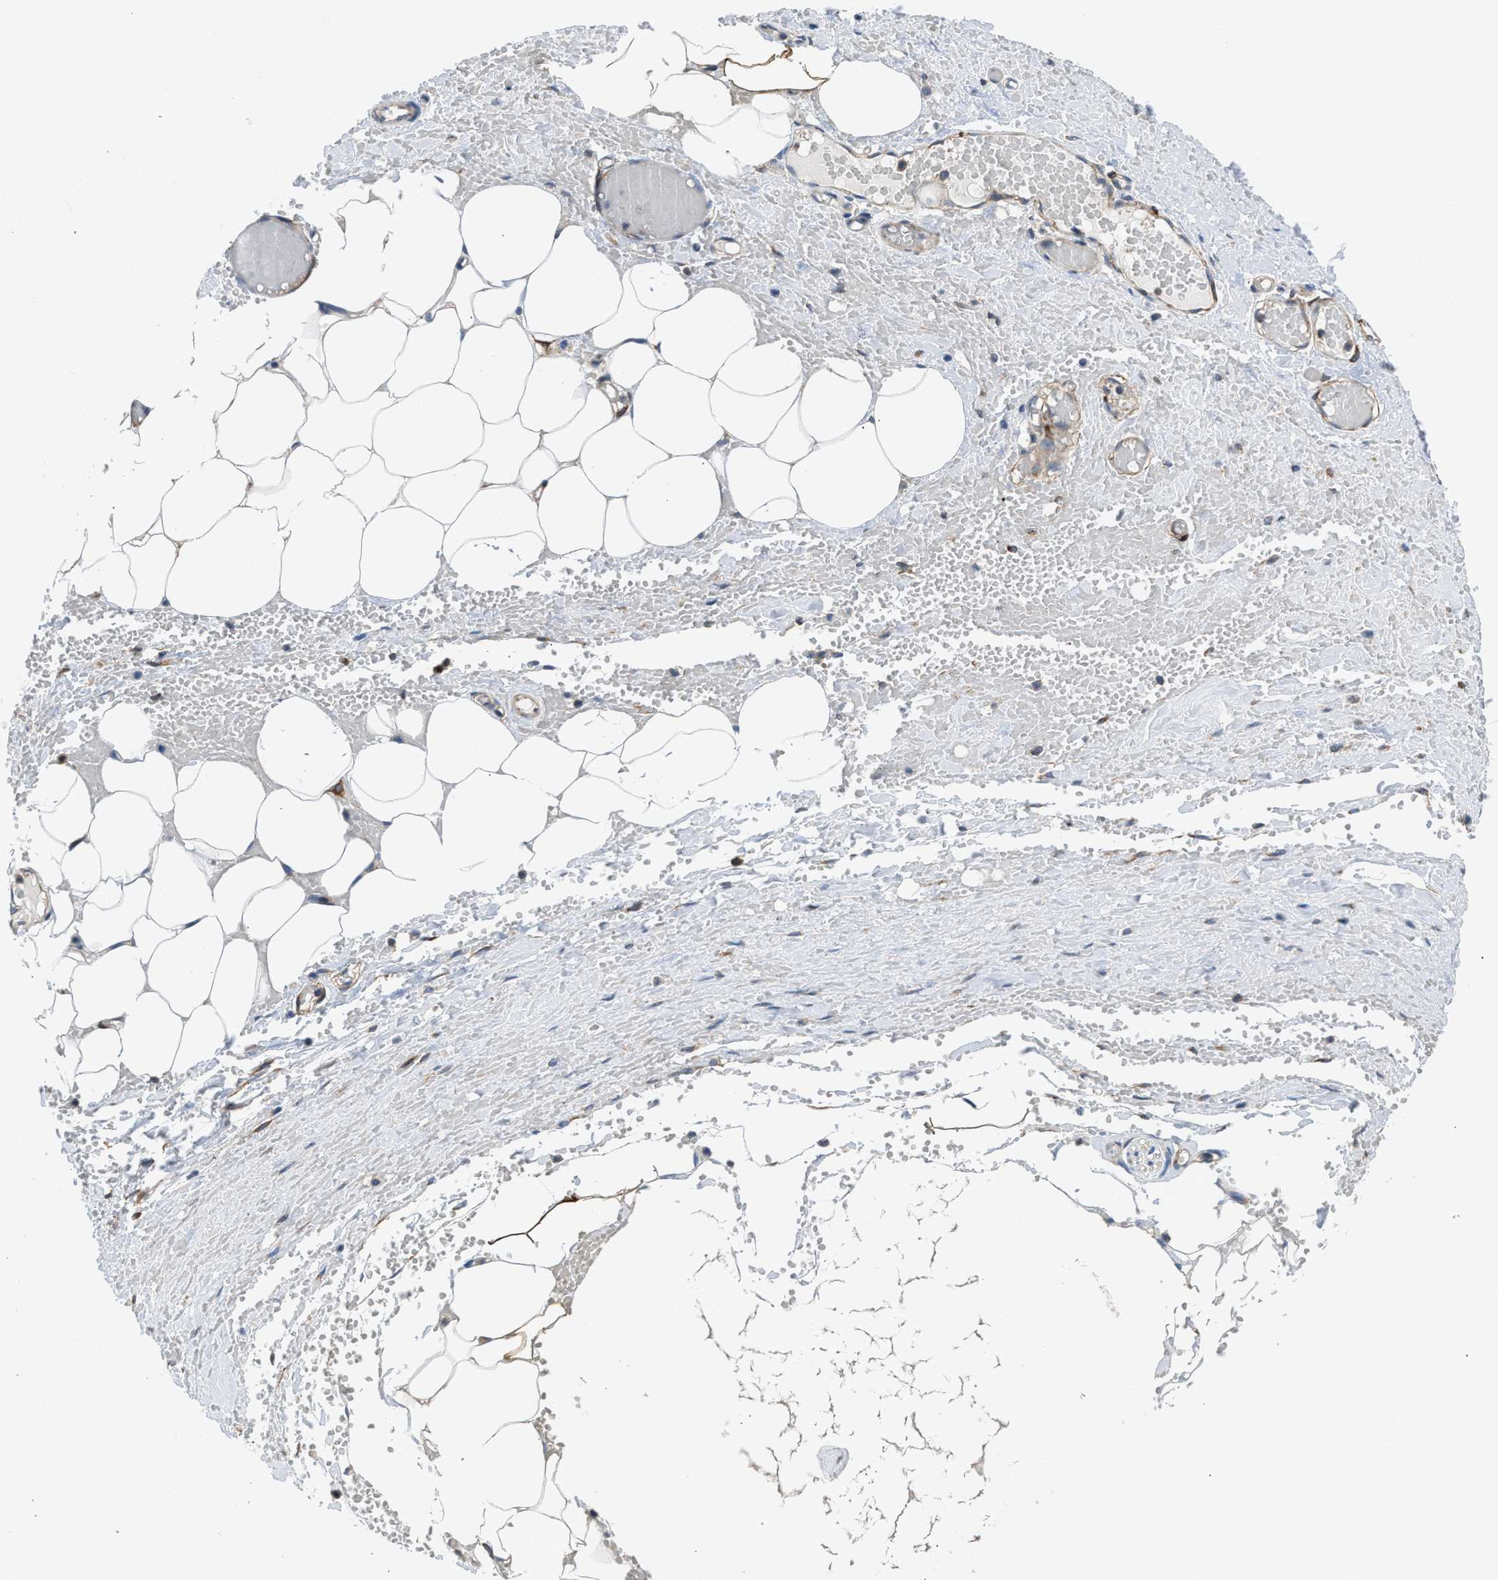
{"staining": {"intensity": "weak", "quantity": "25%-75%", "location": "cytoplasmic/membranous"}, "tissue": "adipose tissue", "cell_type": "Adipocytes", "image_type": "normal", "snomed": [{"axis": "morphology", "description": "Normal tissue, NOS"}, {"axis": "topography", "description": "Soft tissue"}, {"axis": "topography", "description": "Vascular tissue"}], "caption": "Unremarkable adipose tissue demonstrates weak cytoplasmic/membranous positivity in approximately 25%-75% of adipocytes, visualized by immunohistochemistry. The staining is performed using DAB (3,3'-diaminobenzidine) brown chromogen to label protein expression. The nuclei are counter-stained blue using hematoxylin.", "gene": "CHKB", "patient": {"sex": "female", "age": 35}}